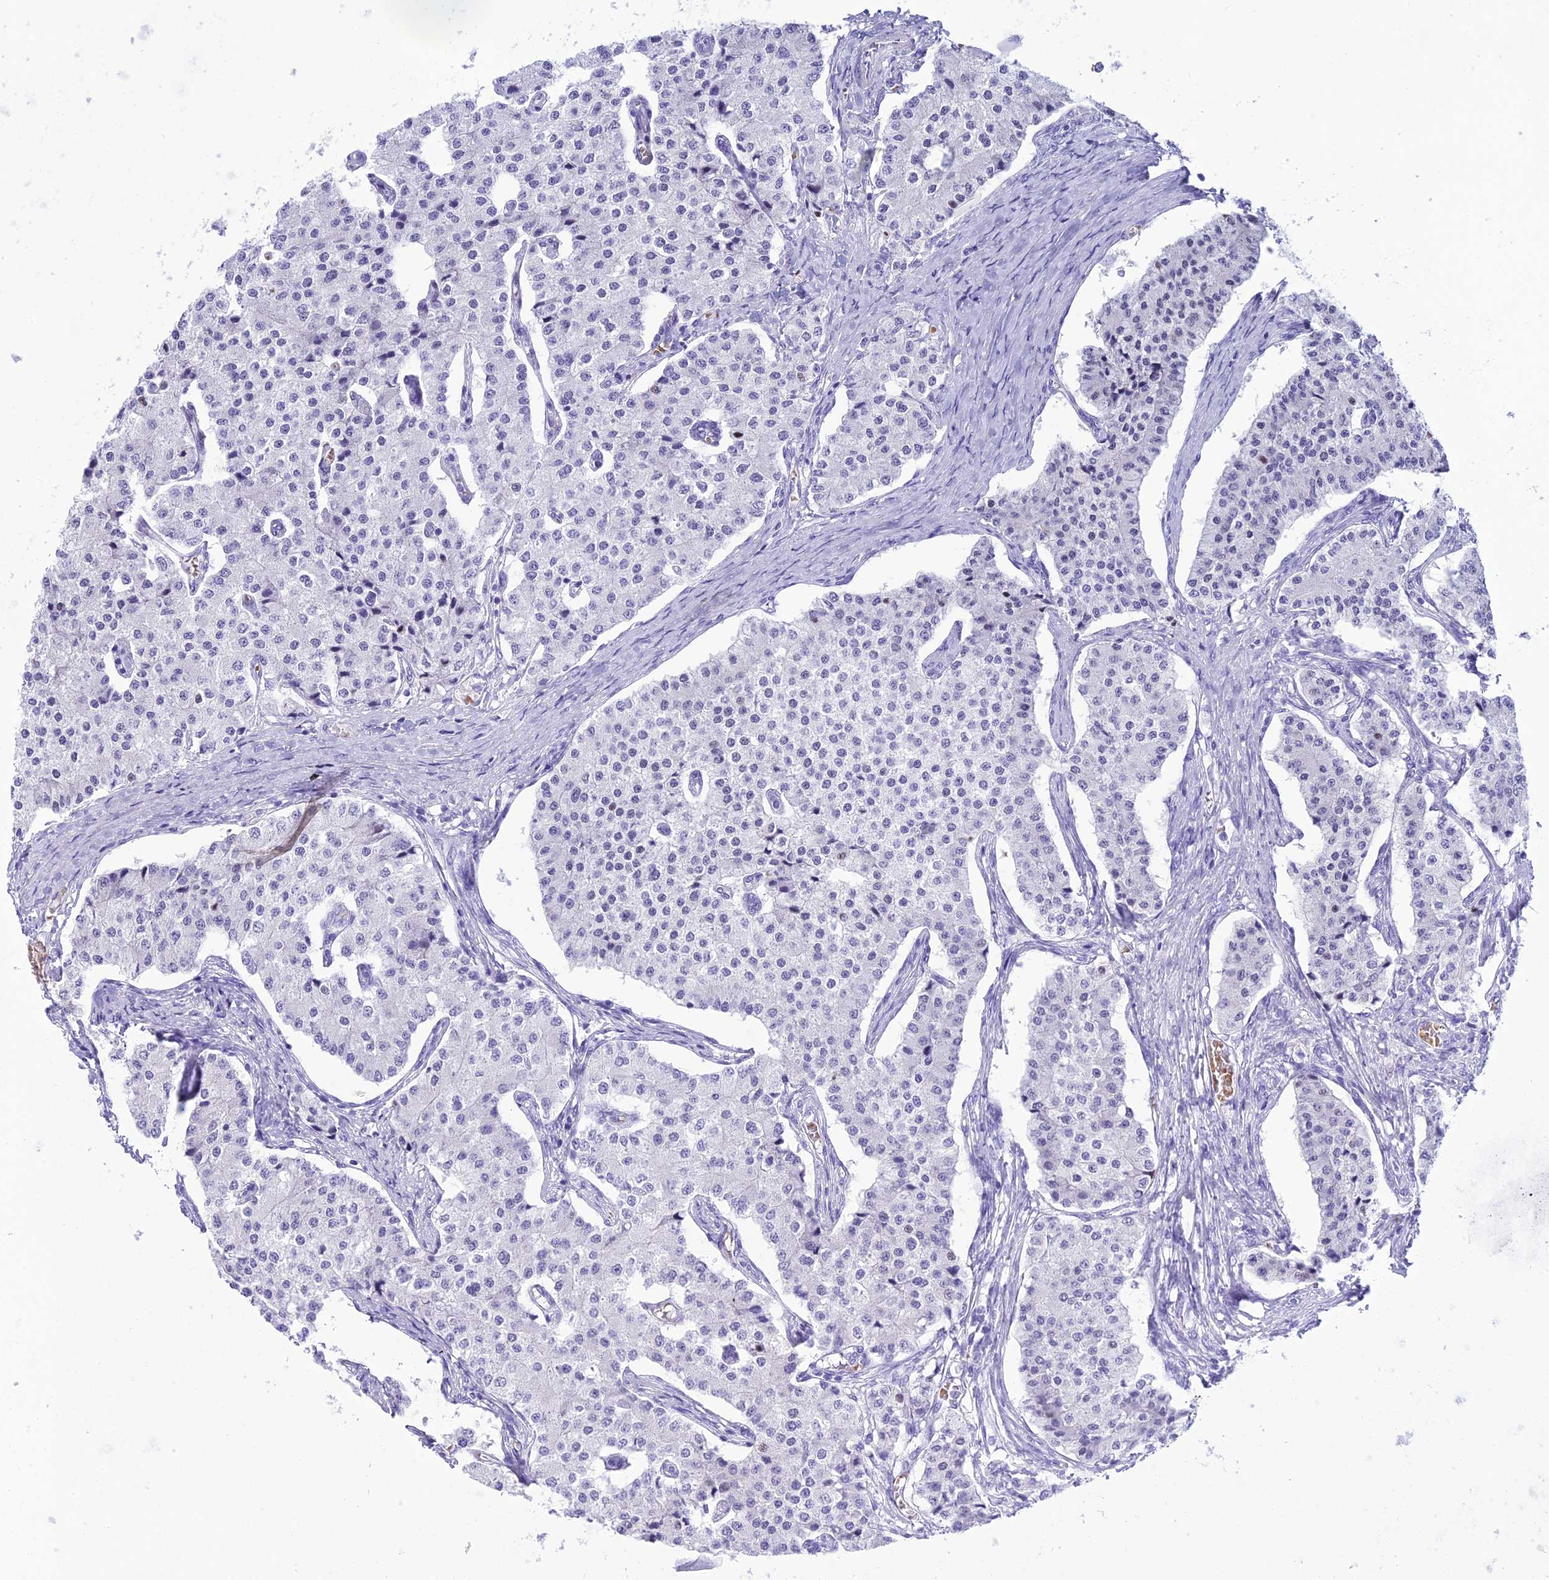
{"staining": {"intensity": "negative", "quantity": "none", "location": "none"}, "tissue": "carcinoid", "cell_type": "Tumor cells", "image_type": "cancer", "snomed": [{"axis": "morphology", "description": "Carcinoid, malignant, NOS"}, {"axis": "topography", "description": "Colon"}], "caption": "Immunohistochemistry photomicrograph of neoplastic tissue: carcinoid stained with DAB demonstrates no significant protein staining in tumor cells. Nuclei are stained in blue.", "gene": "RNPS1", "patient": {"sex": "female", "age": 52}}